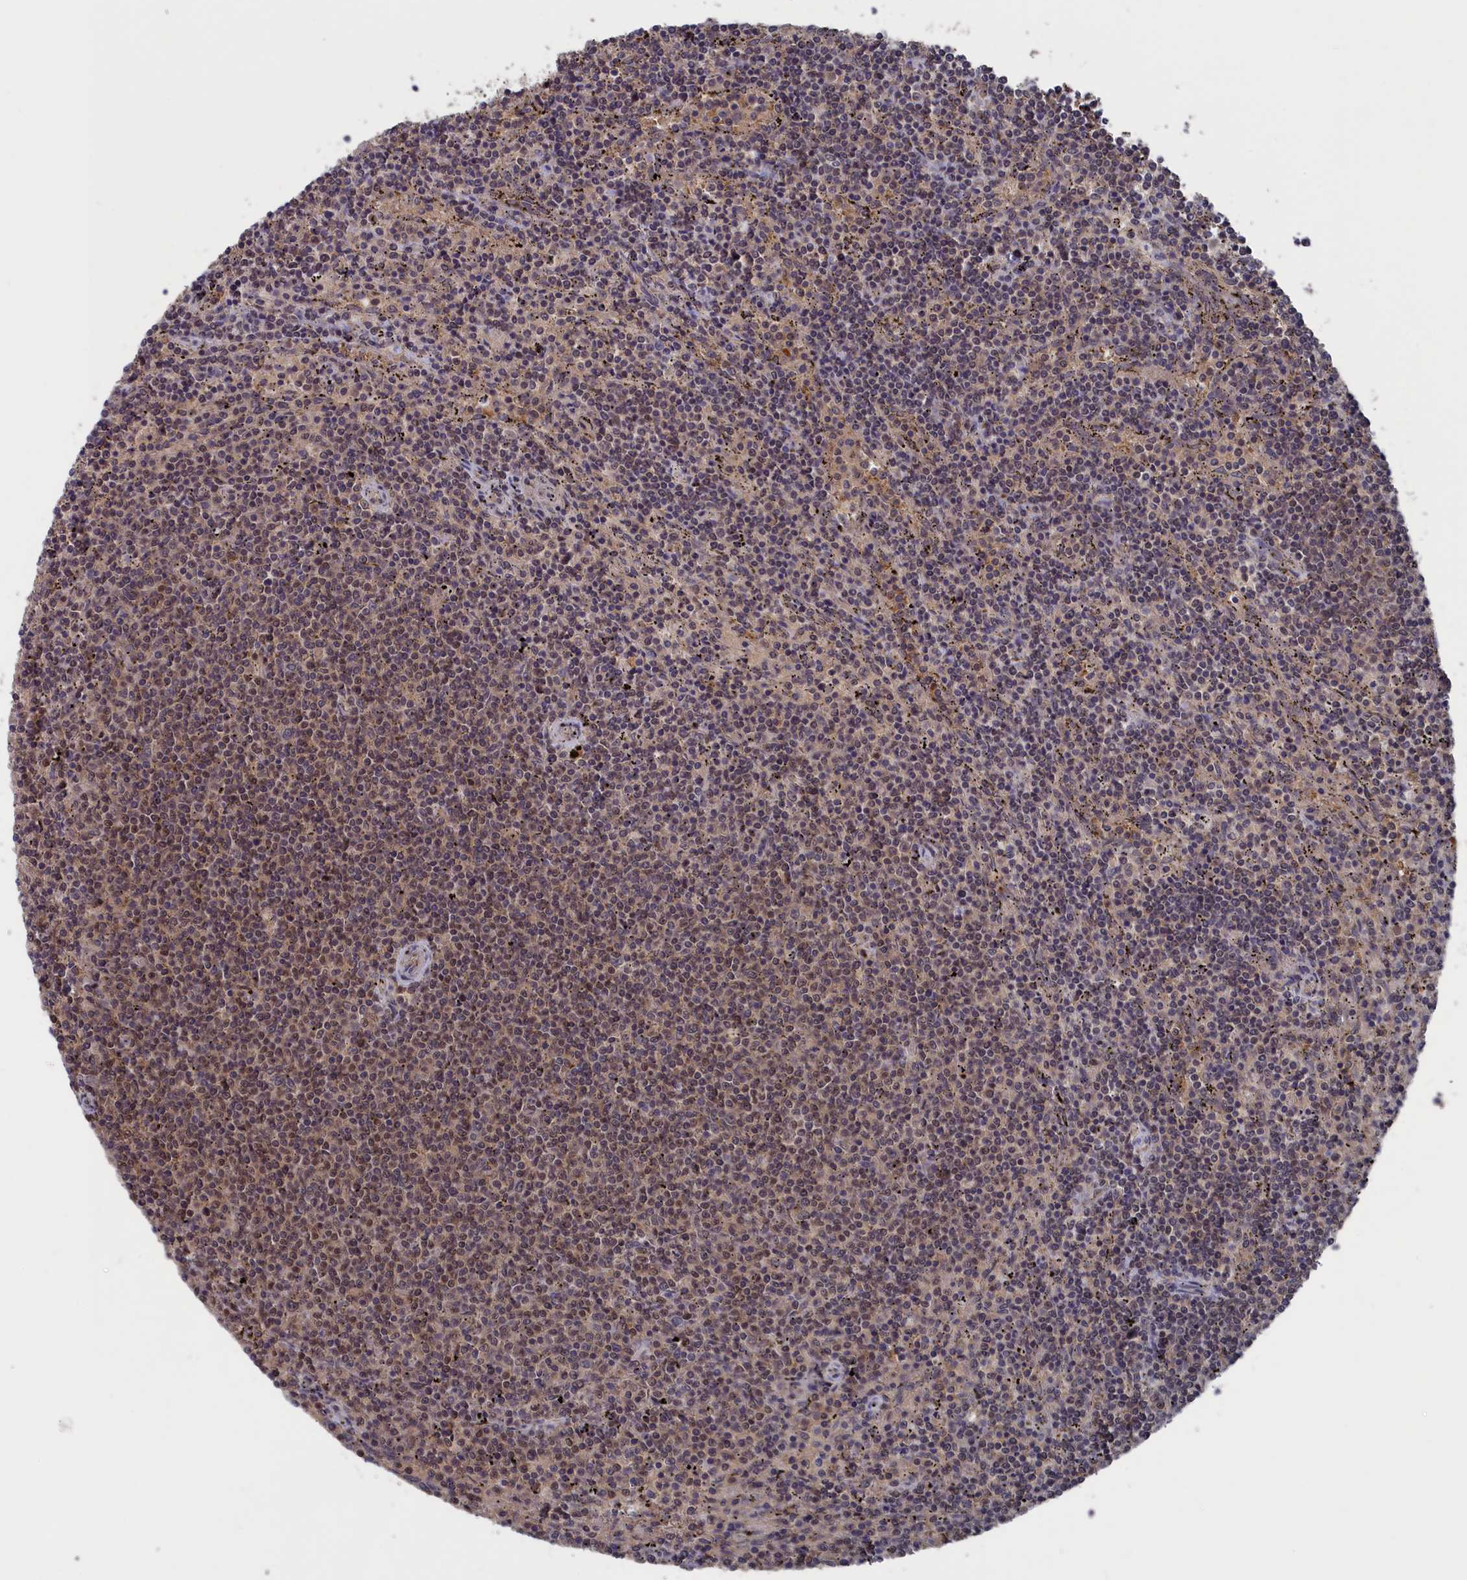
{"staining": {"intensity": "weak", "quantity": "25%-75%", "location": "nuclear"}, "tissue": "lymphoma", "cell_type": "Tumor cells", "image_type": "cancer", "snomed": [{"axis": "morphology", "description": "Malignant lymphoma, non-Hodgkin's type, Low grade"}, {"axis": "topography", "description": "Spleen"}], "caption": "Weak nuclear protein positivity is present in approximately 25%-75% of tumor cells in lymphoma.", "gene": "NUTF2", "patient": {"sex": "female", "age": 50}}